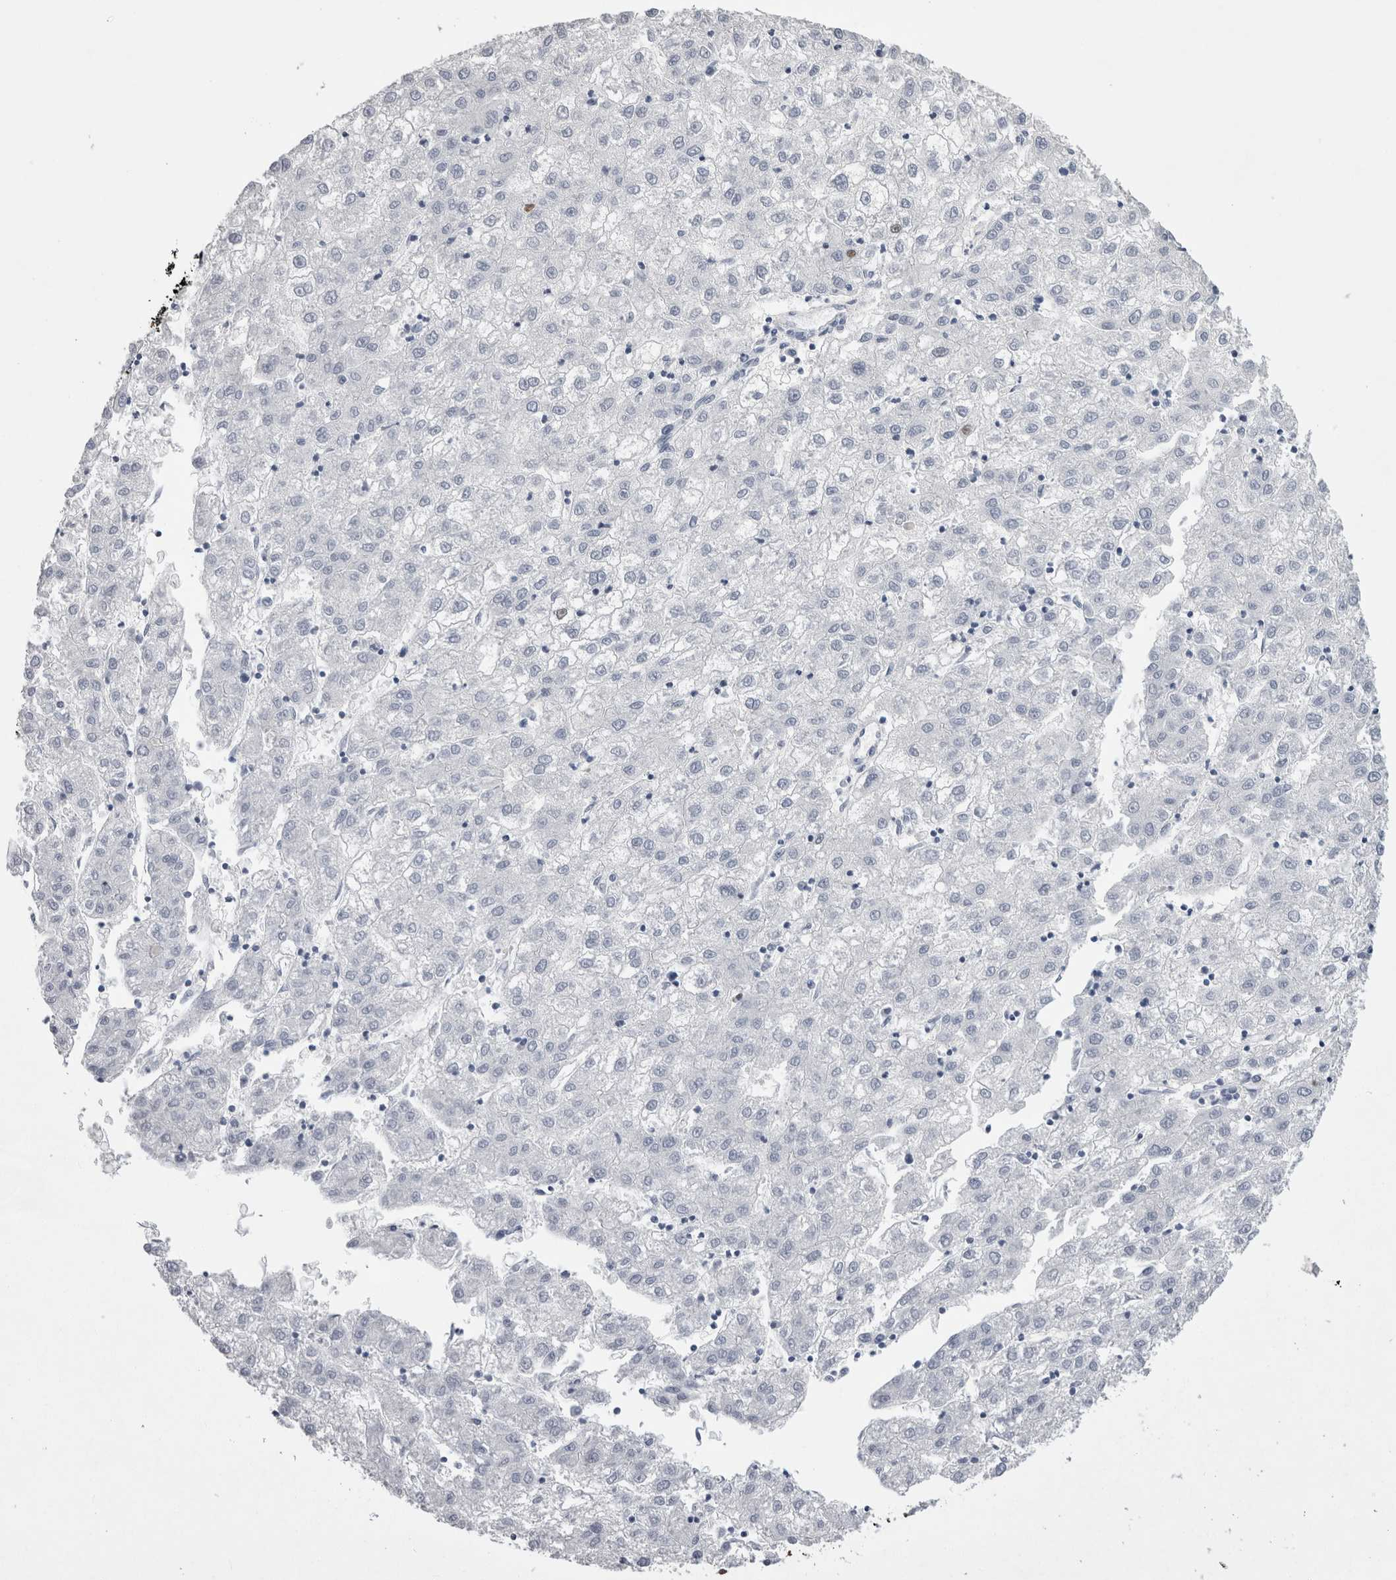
{"staining": {"intensity": "negative", "quantity": "none", "location": "none"}, "tissue": "liver cancer", "cell_type": "Tumor cells", "image_type": "cancer", "snomed": [{"axis": "morphology", "description": "Carcinoma, Hepatocellular, NOS"}, {"axis": "topography", "description": "Liver"}], "caption": "Immunohistochemistry of hepatocellular carcinoma (liver) shows no staining in tumor cells.", "gene": "ALPK3", "patient": {"sex": "male", "age": 72}}